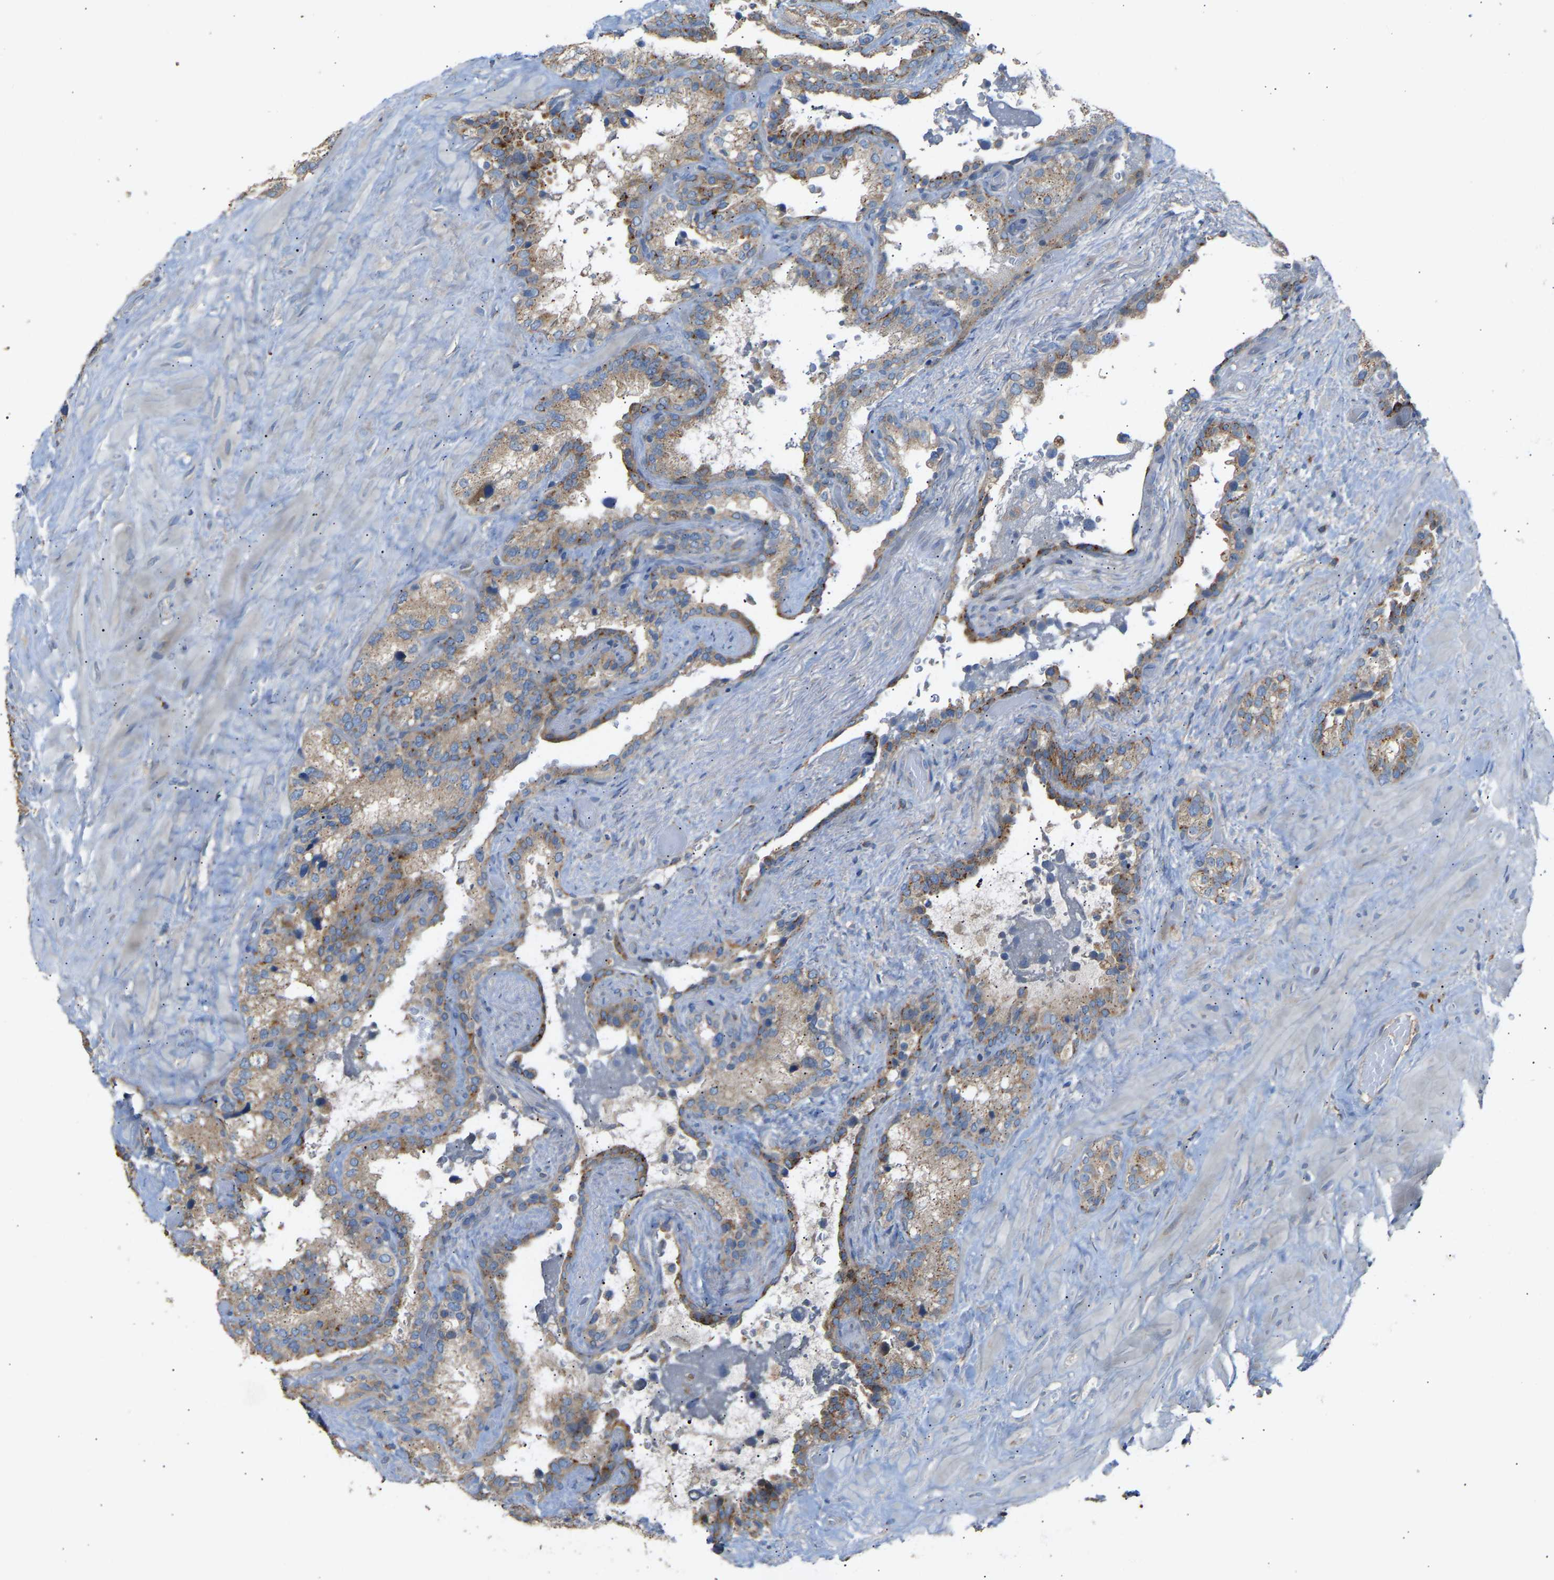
{"staining": {"intensity": "weak", "quantity": ">75%", "location": "cytoplasmic/membranous"}, "tissue": "seminal vesicle", "cell_type": "Glandular cells", "image_type": "normal", "snomed": [{"axis": "morphology", "description": "Normal tissue, NOS"}, {"axis": "topography", "description": "Seminal veicle"}], "caption": "Approximately >75% of glandular cells in unremarkable seminal vesicle display weak cytoplasmic/membranous protein expression as visualized by brown immunohistochemical staining.", "gene": "RGP1", "patient": {"sex": "male", "age": 68}}